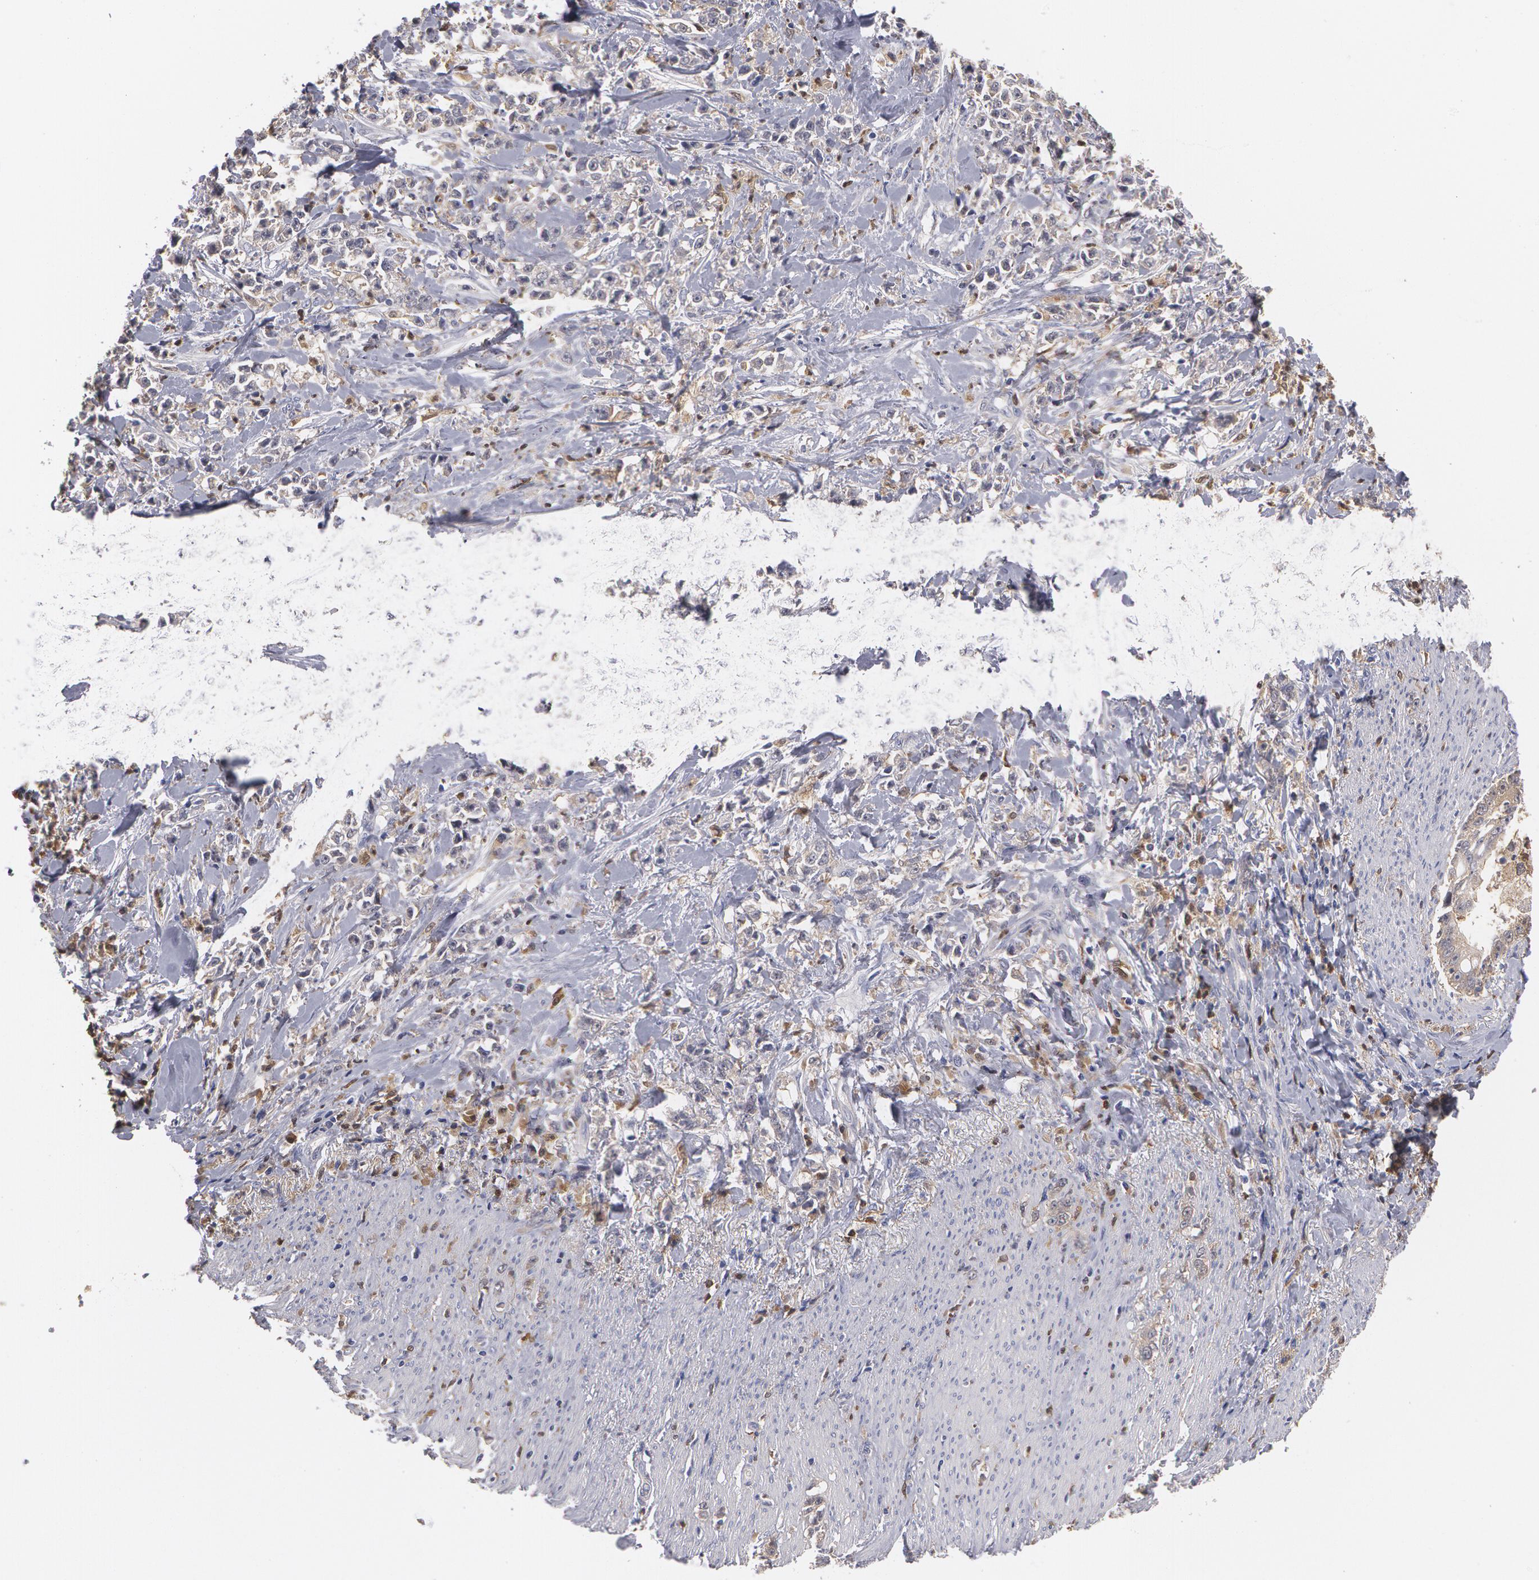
{"staining": {"intensity": "weak", "quantity": ">75%", "location": "cytoplasmic/membranous"}, "tissue": "stomach cancer", "cell_type": "Tumor cells", "image_type": "cancer", "snomed": [{"axis": "morphology", "description": "Adenocarcinoma, NOS"}, {"axis": "topography", "description": "Stomach, lower"}], "caption": "Immunohistochemistry (IHC) of human stomach cancer demonstrates low levels of weak cytoplasmic/membranous expression in approximately >75% of tumor cells.", "gene": "SYK", "patient": {"sex": "male", "age": 88}}